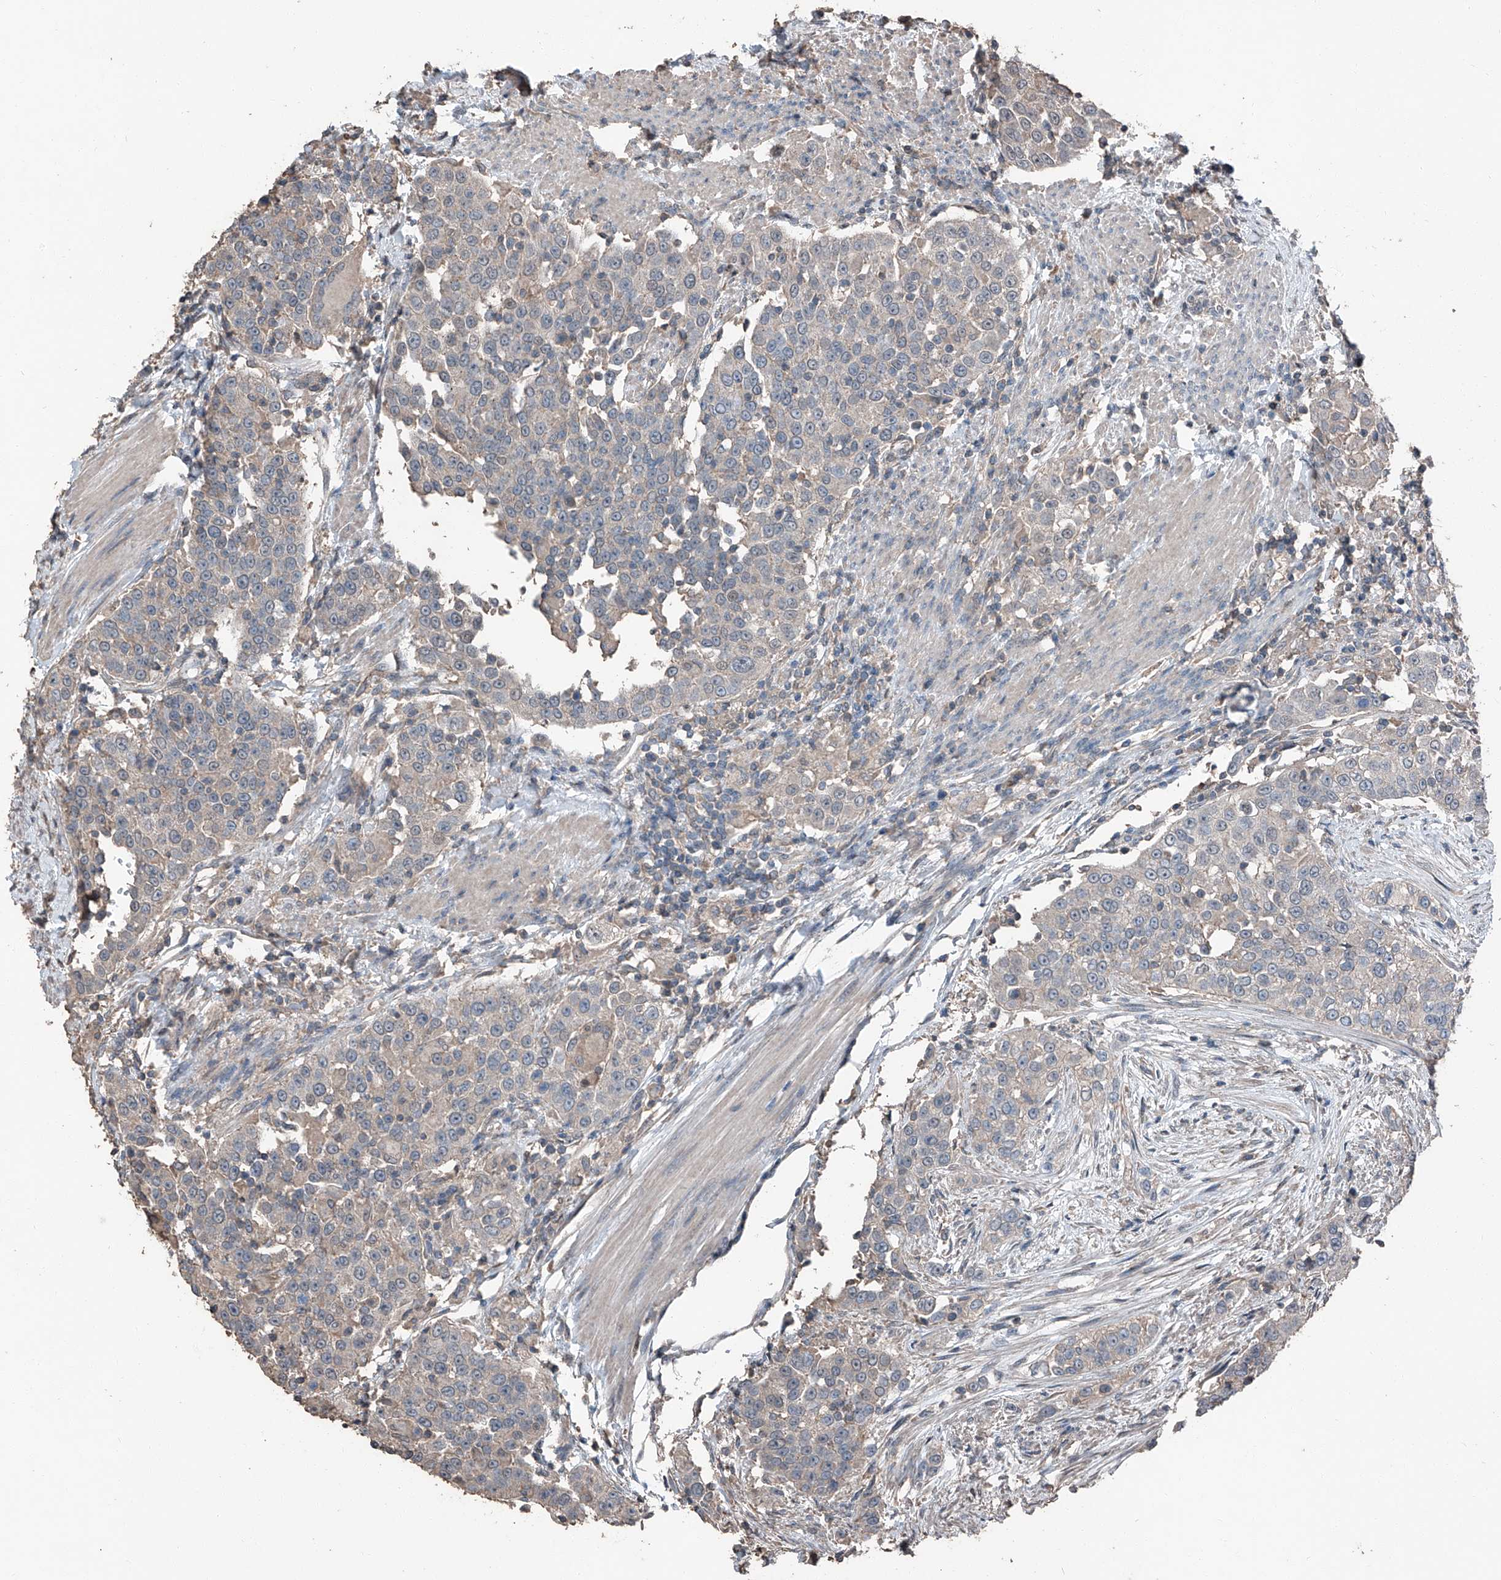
{"staining": {"intensity": "negative", "quantity": "none", "location": "none"}, "tissue": "urothelial cancer", "cell_type": "Tumor cells", "image_type": "cancer", "snomed": [{"axis": "morphology", "description": "Urothelial carcinoma, High grade"}, {"axis": "topography", "description": "Urinary bladder"}], "caption": "Immunohistochemistry photomicrograph of neoplastic tissue: human urothelial cancer stained with DAB reveals no significant protein expression in tumor cells.", "gene": "MAMLD1", "patient": {"sex": "female", "age": 80}}